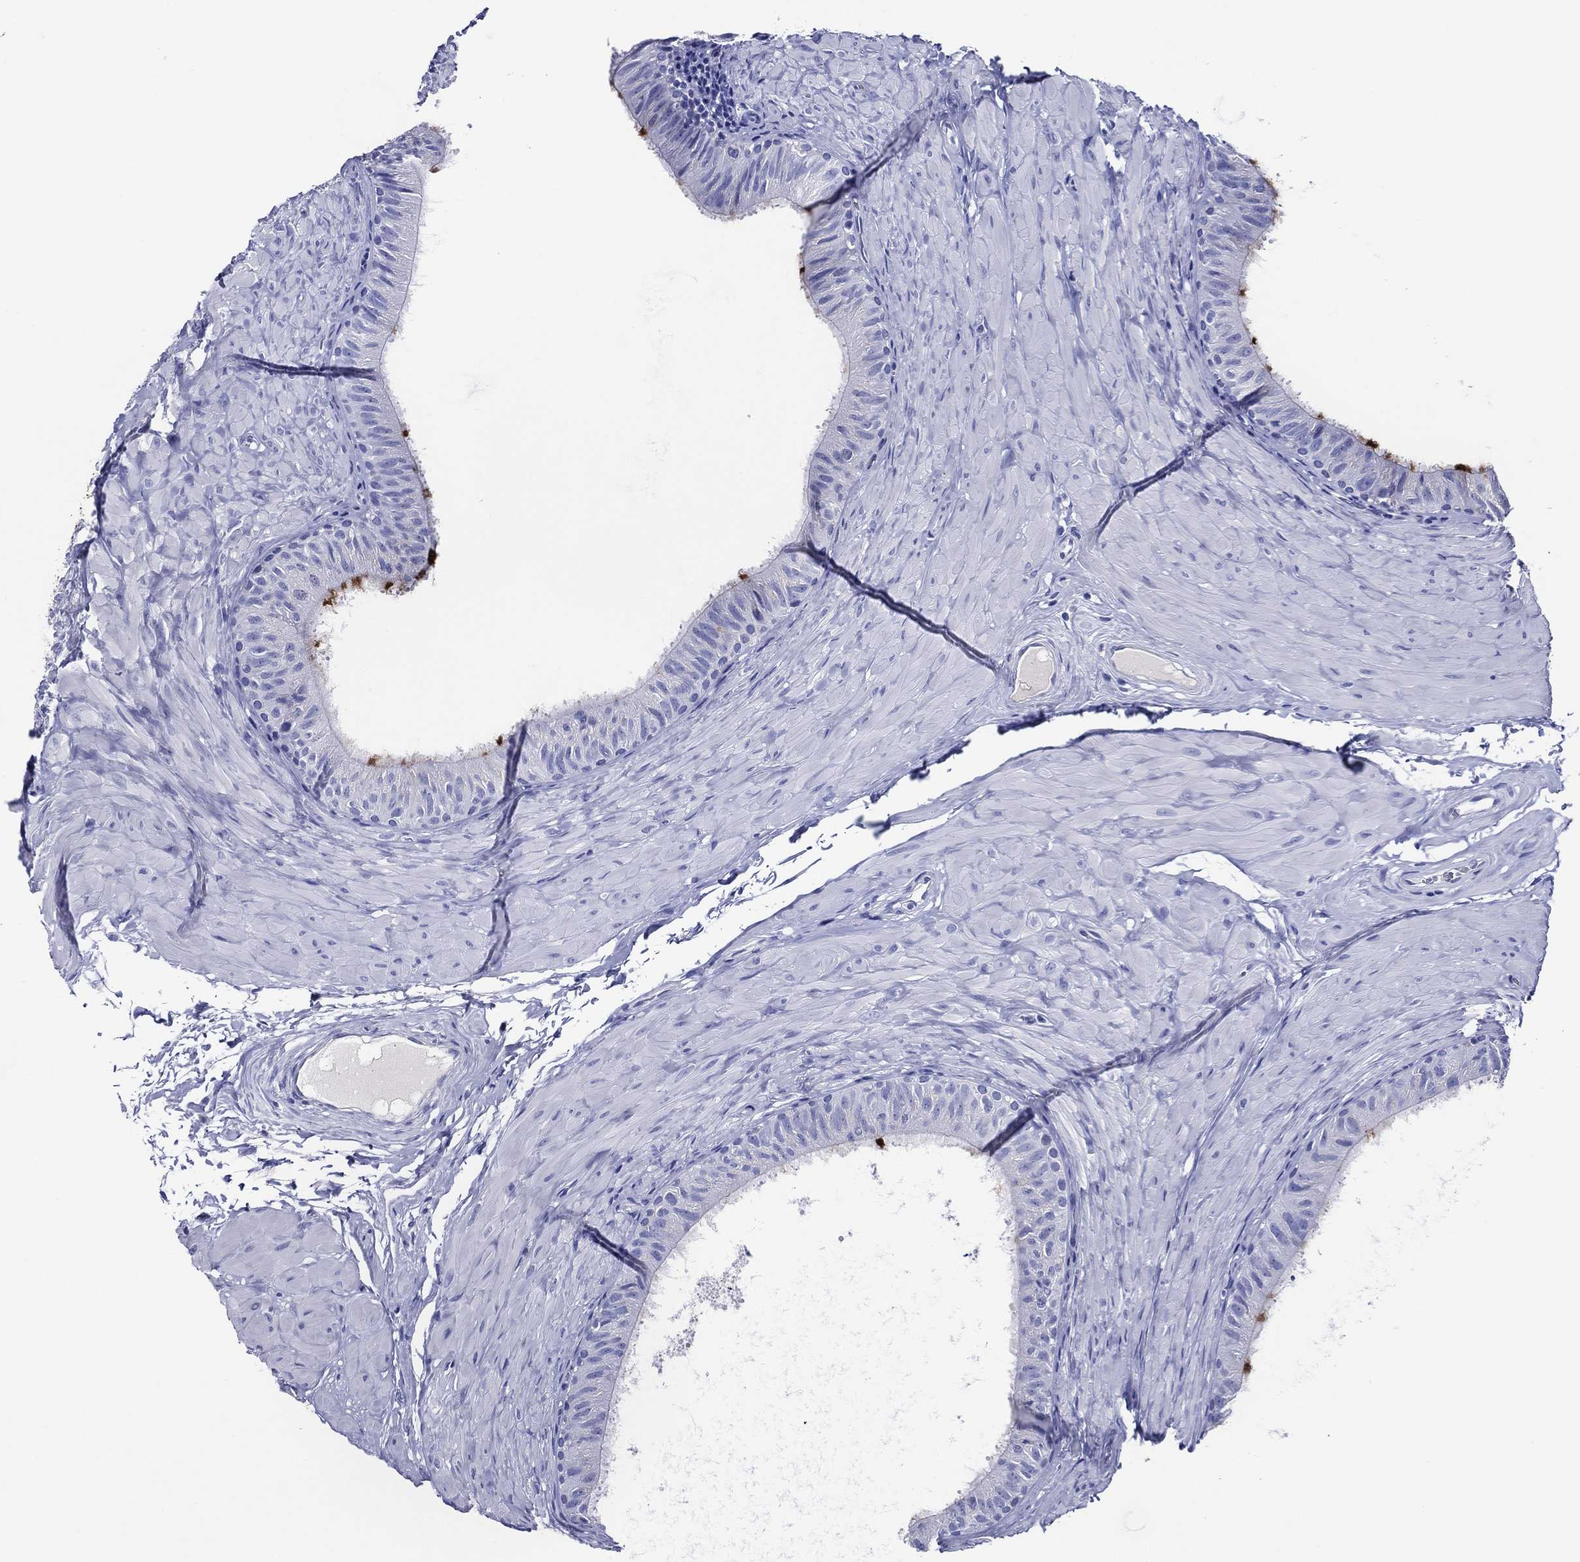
{"staining": {"intensity": "strong", "quantity": "<25%", "location": "cytoplasmic/membranous"}, "tissue": "epididymis", "cell_type": "Glandular cells", "image_type": "normal", "snomed": [{"axis": "morphology", "description": "Normal tissue, NOS"}, {"axis": "topography", "description": "Epididymis"}], "caption": "A high-resolution image shows IHC staining of normal epididymis, which reveals strong cytoplasmic/membranous staining in about <25% of glandular cells.", "gene": "ACE2", "patient": {"sex": "male", "age": 34}}